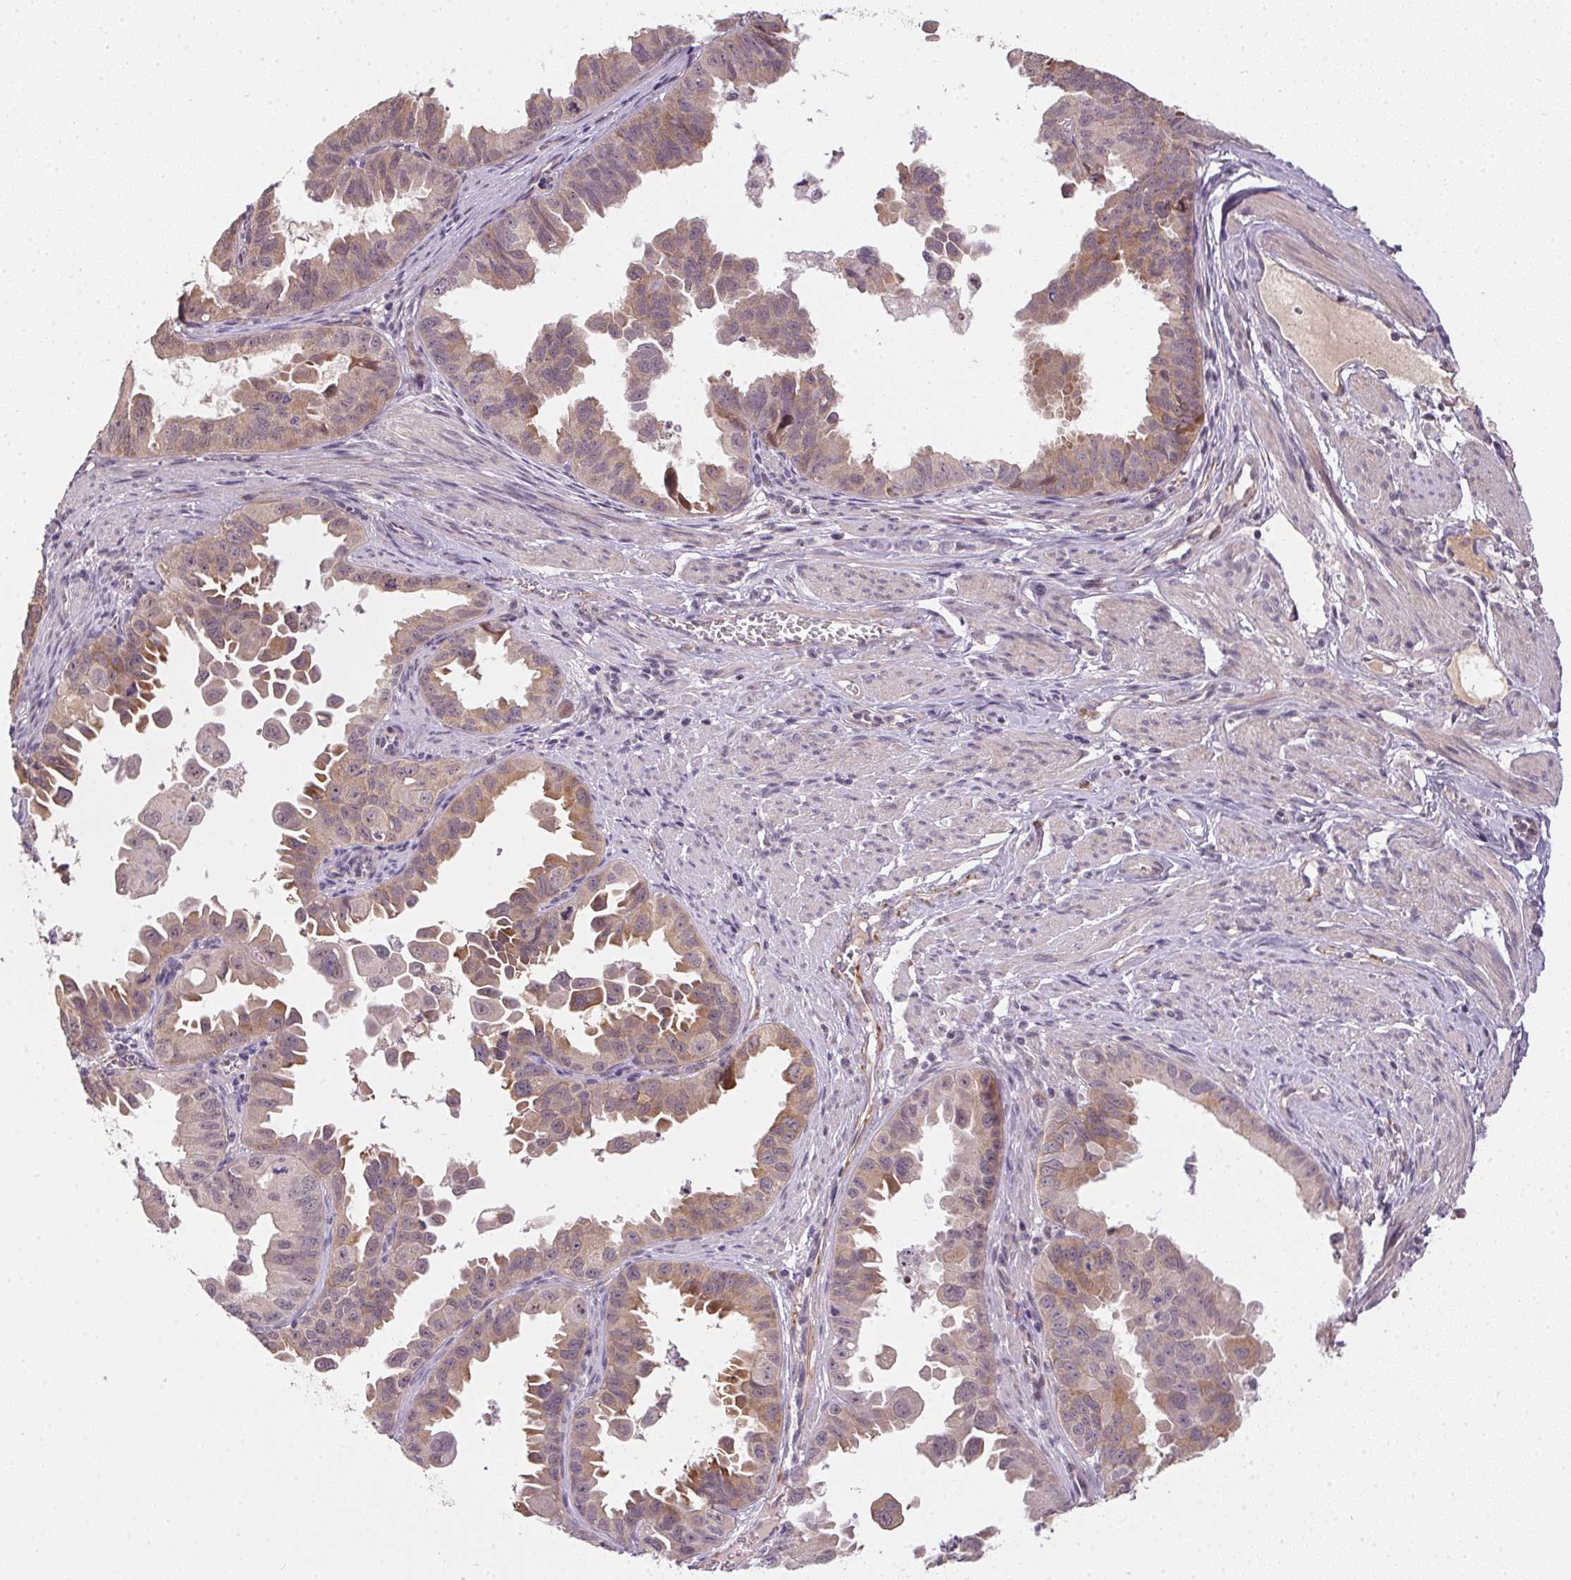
{"staining": {"intensity": "weak", "quantity": "25%-75%", "location": "cytoplasmic/membranous,nuclear"}, "tissue": "ovarian cancer", "cell_type": "Tumor cells", "image_type": "cancer", "snomed": [{"axis": "morphology", "description": "Carcinoma, endometroid"}, {"axis": "topography", "description": "Ovary"}], "caption": "Ovarian cancer tissue displays weak cytoplasmic/membranous and nuclear expression in about 25%-75% of tumor cells, visualized by immunohistochemistry.", "gene": "CFAP92", "patient": {"sex": "female", "age": 85}}